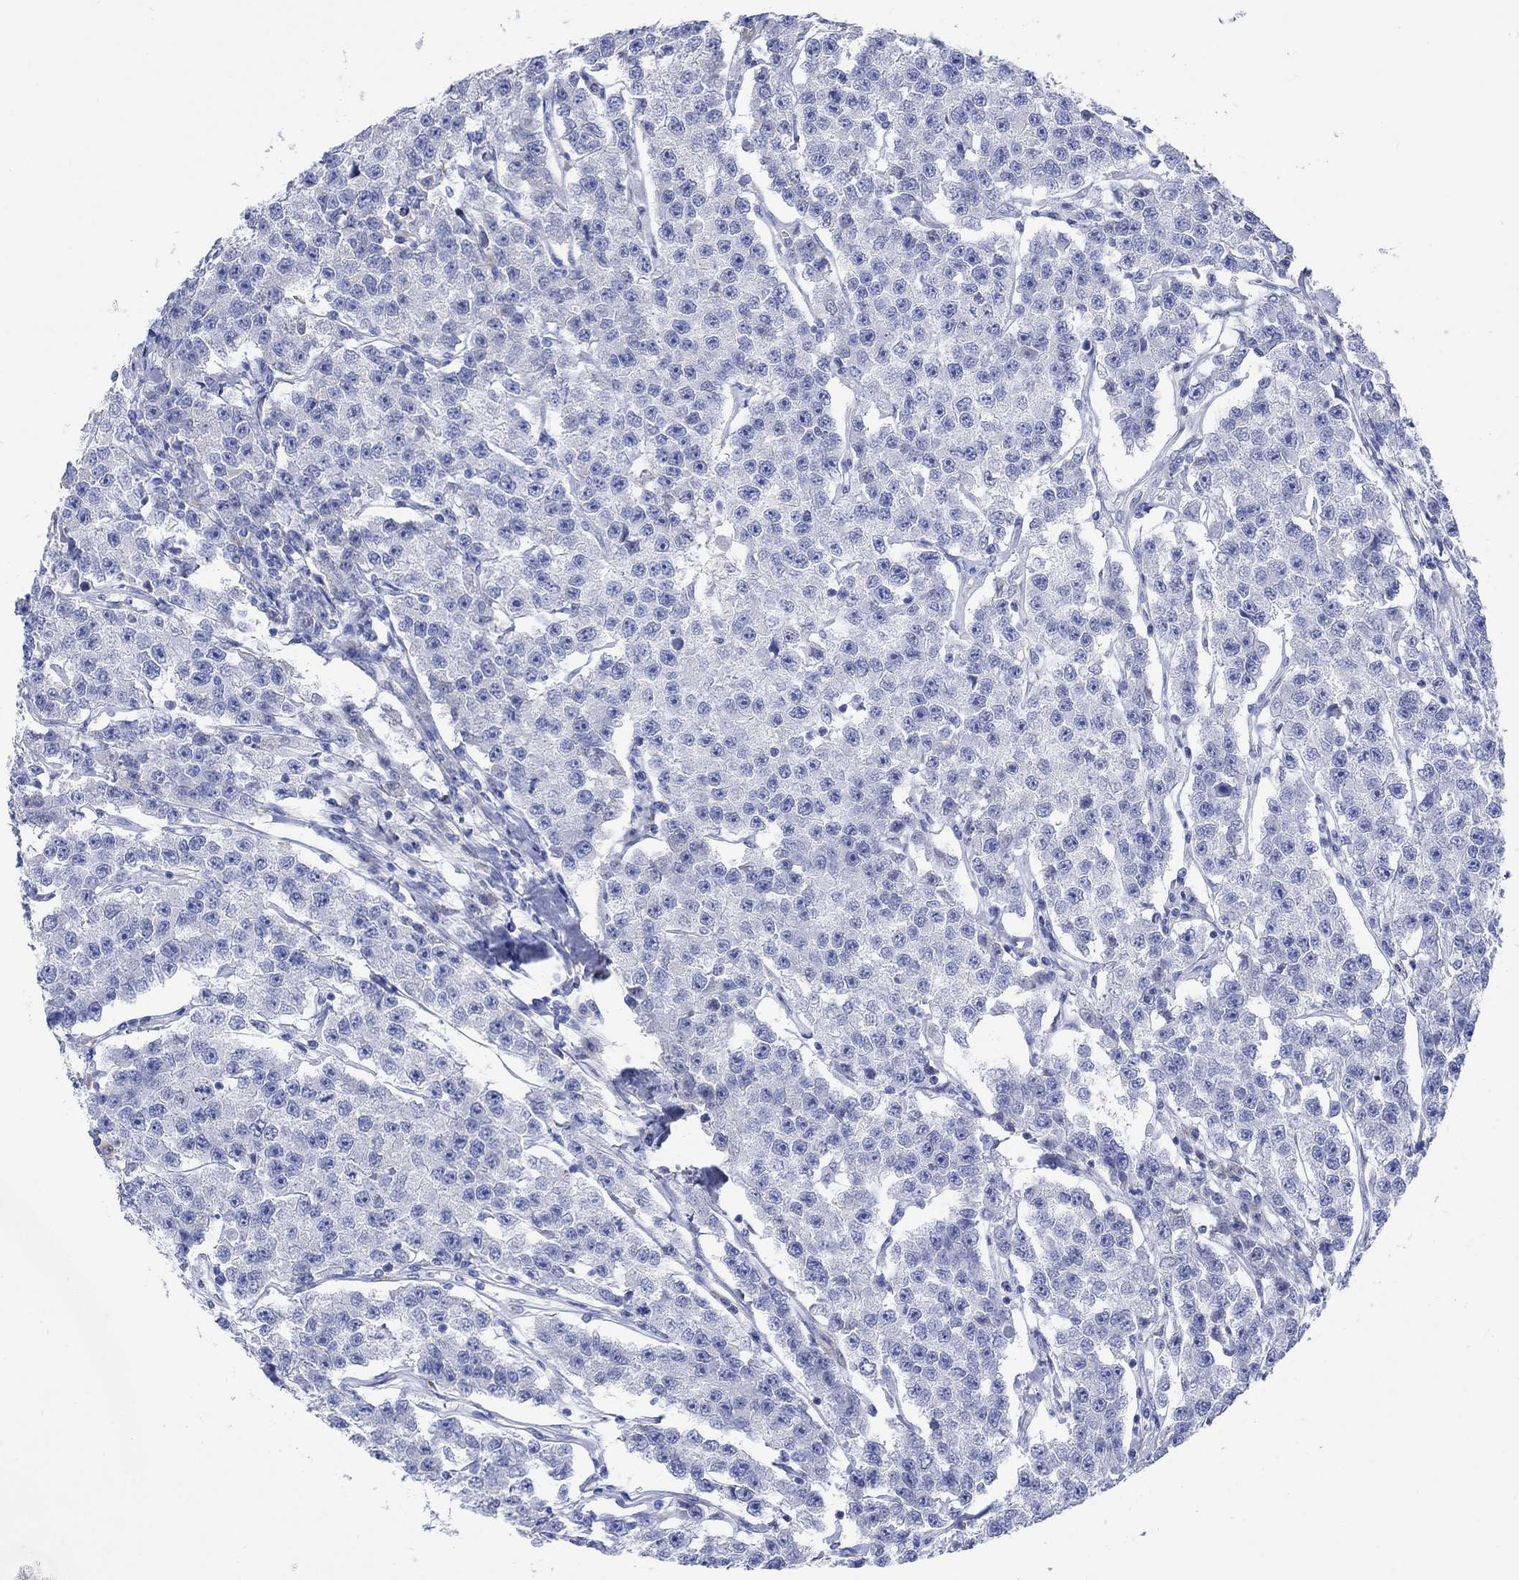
{"staining": {"intensity": "negative", "quantity": "none", "location": "none"}, "tissue": "testis cancer", "cell_type": "Tumor cells", "image_type": "cancer", "snomed": [{"axis": "morphology", "description": "Seminoma, NOS"}, {"axis": "topography", "description": "Testis"}], "caption": "High magnification brightfield microscopy of testis seminoma stained with DAB (3,3'-diaminobenzidine) (brown) and counterstained with hematoxylin (blue): tumor cells show no significant staining.", "gene": "MYL1", "patient": {"sex": "male", "age": 59}}